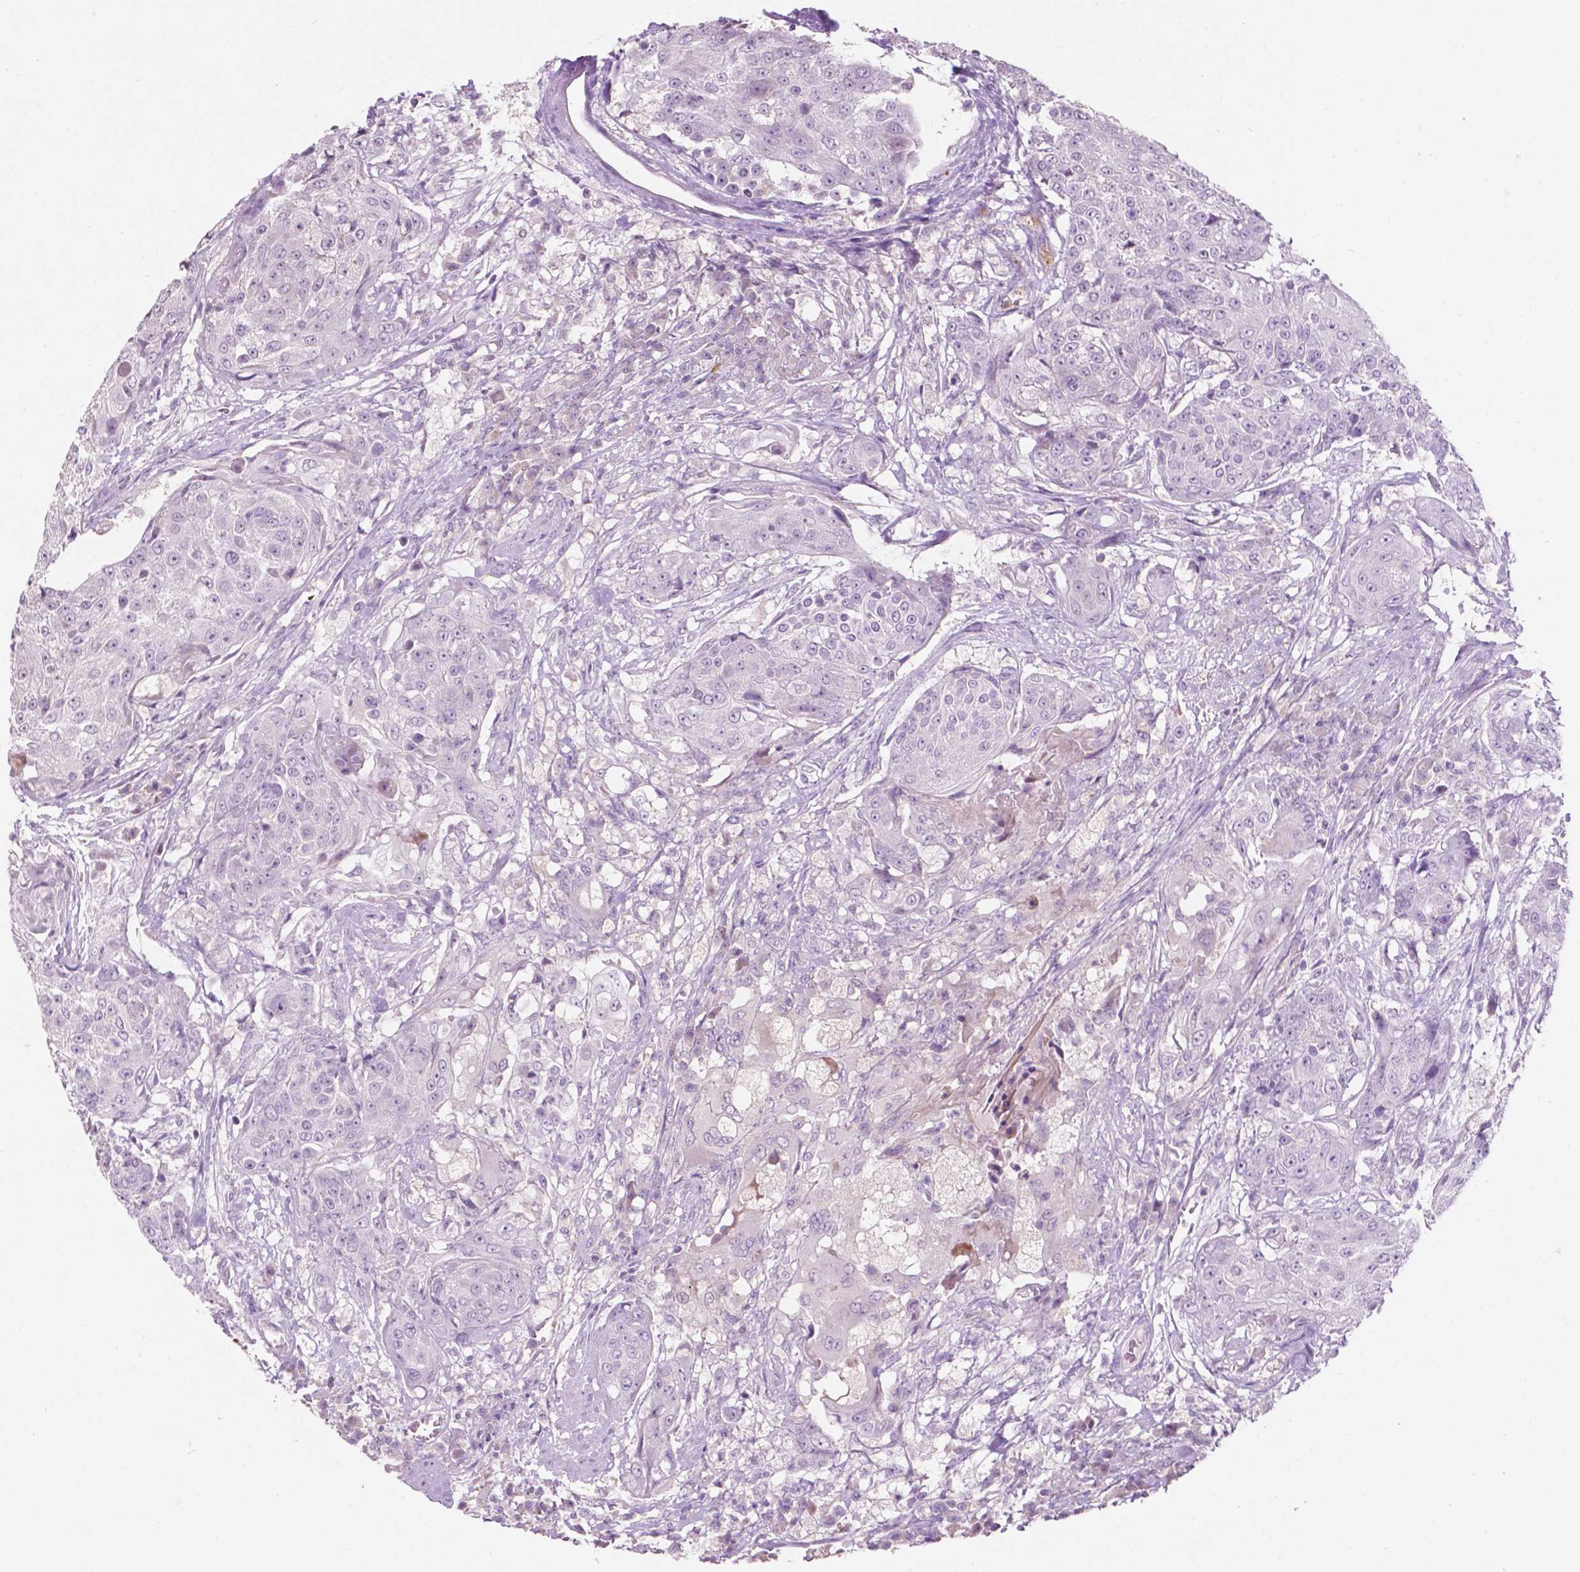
{"staining": {"intensity": "negative", "quantity": "none", "location": "none"}, "tissue": "urothelial cancer", "cell_type": "Tumor cells", "image_type": "cancer", "snomed": [{"axis": "morphology", "description": "Urothelial carcinoma, High grade"}, {"axis": "topography", "description": "Urinary bladder"}], "caption": "This is an immunohistochemistry image of human urothelial cancer. There is no positivity in tumor cells.", "gene": "TM6SF2", "patient": {"sex": "female", "age": 63}}